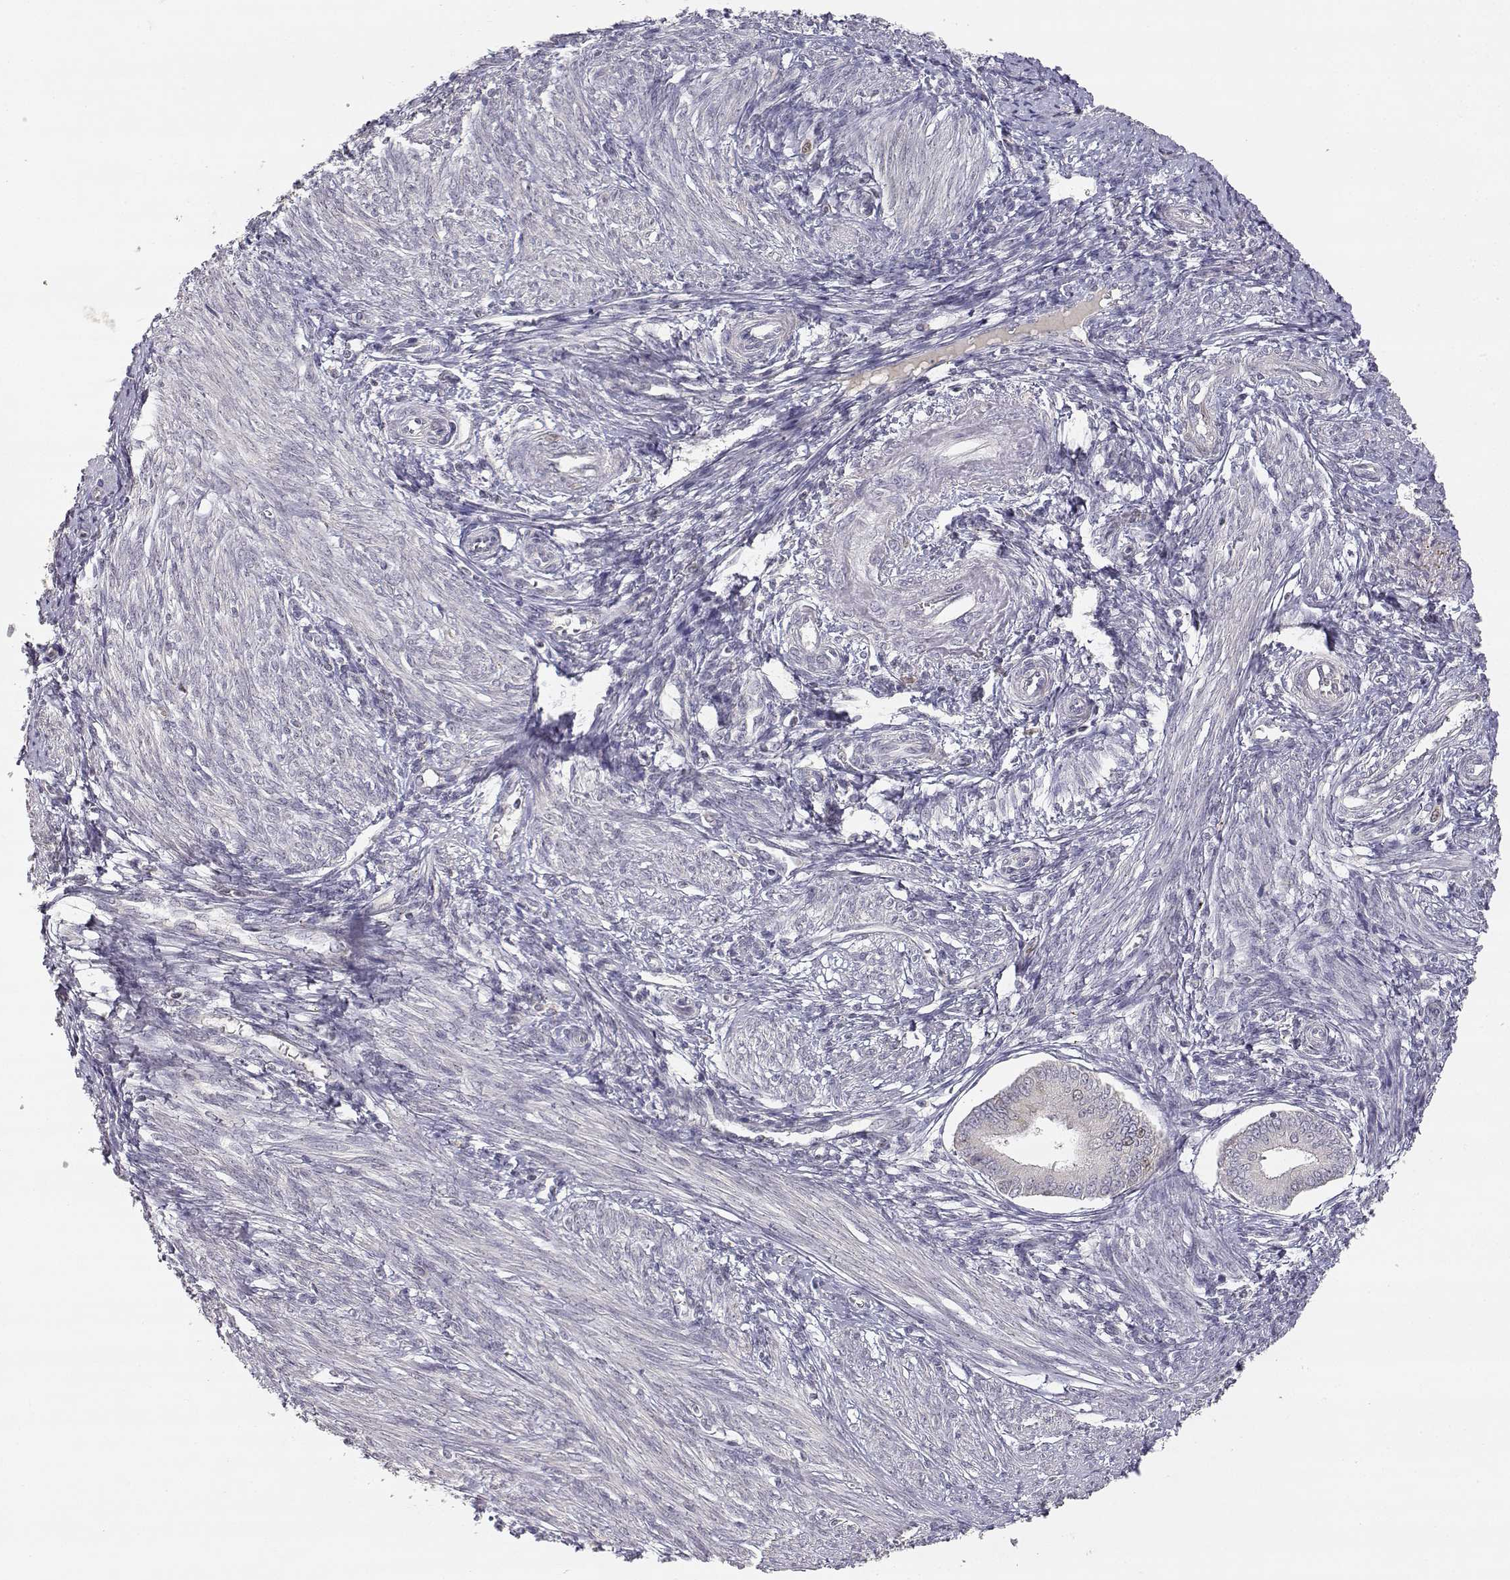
{"staining": {"intensity": "moderate", "quantity": "<25%", "location": "nuclear"}, "tissue": "endometrium", "cell_type": "Cells in endometrial stroma", "image_type": "normal", "snomed": [{"axis": "morphology", "description": "Normal tissue, NOS"}, {"axis": "topography", "description": "Endometrium"}], "caption": "A brown stain labels moderate nuclear staining of a protein in cells in endometrial stroma of unremarkable human endometrium.", "gene": "RAD51", "patient": {"sex": "female", "age": 42}}